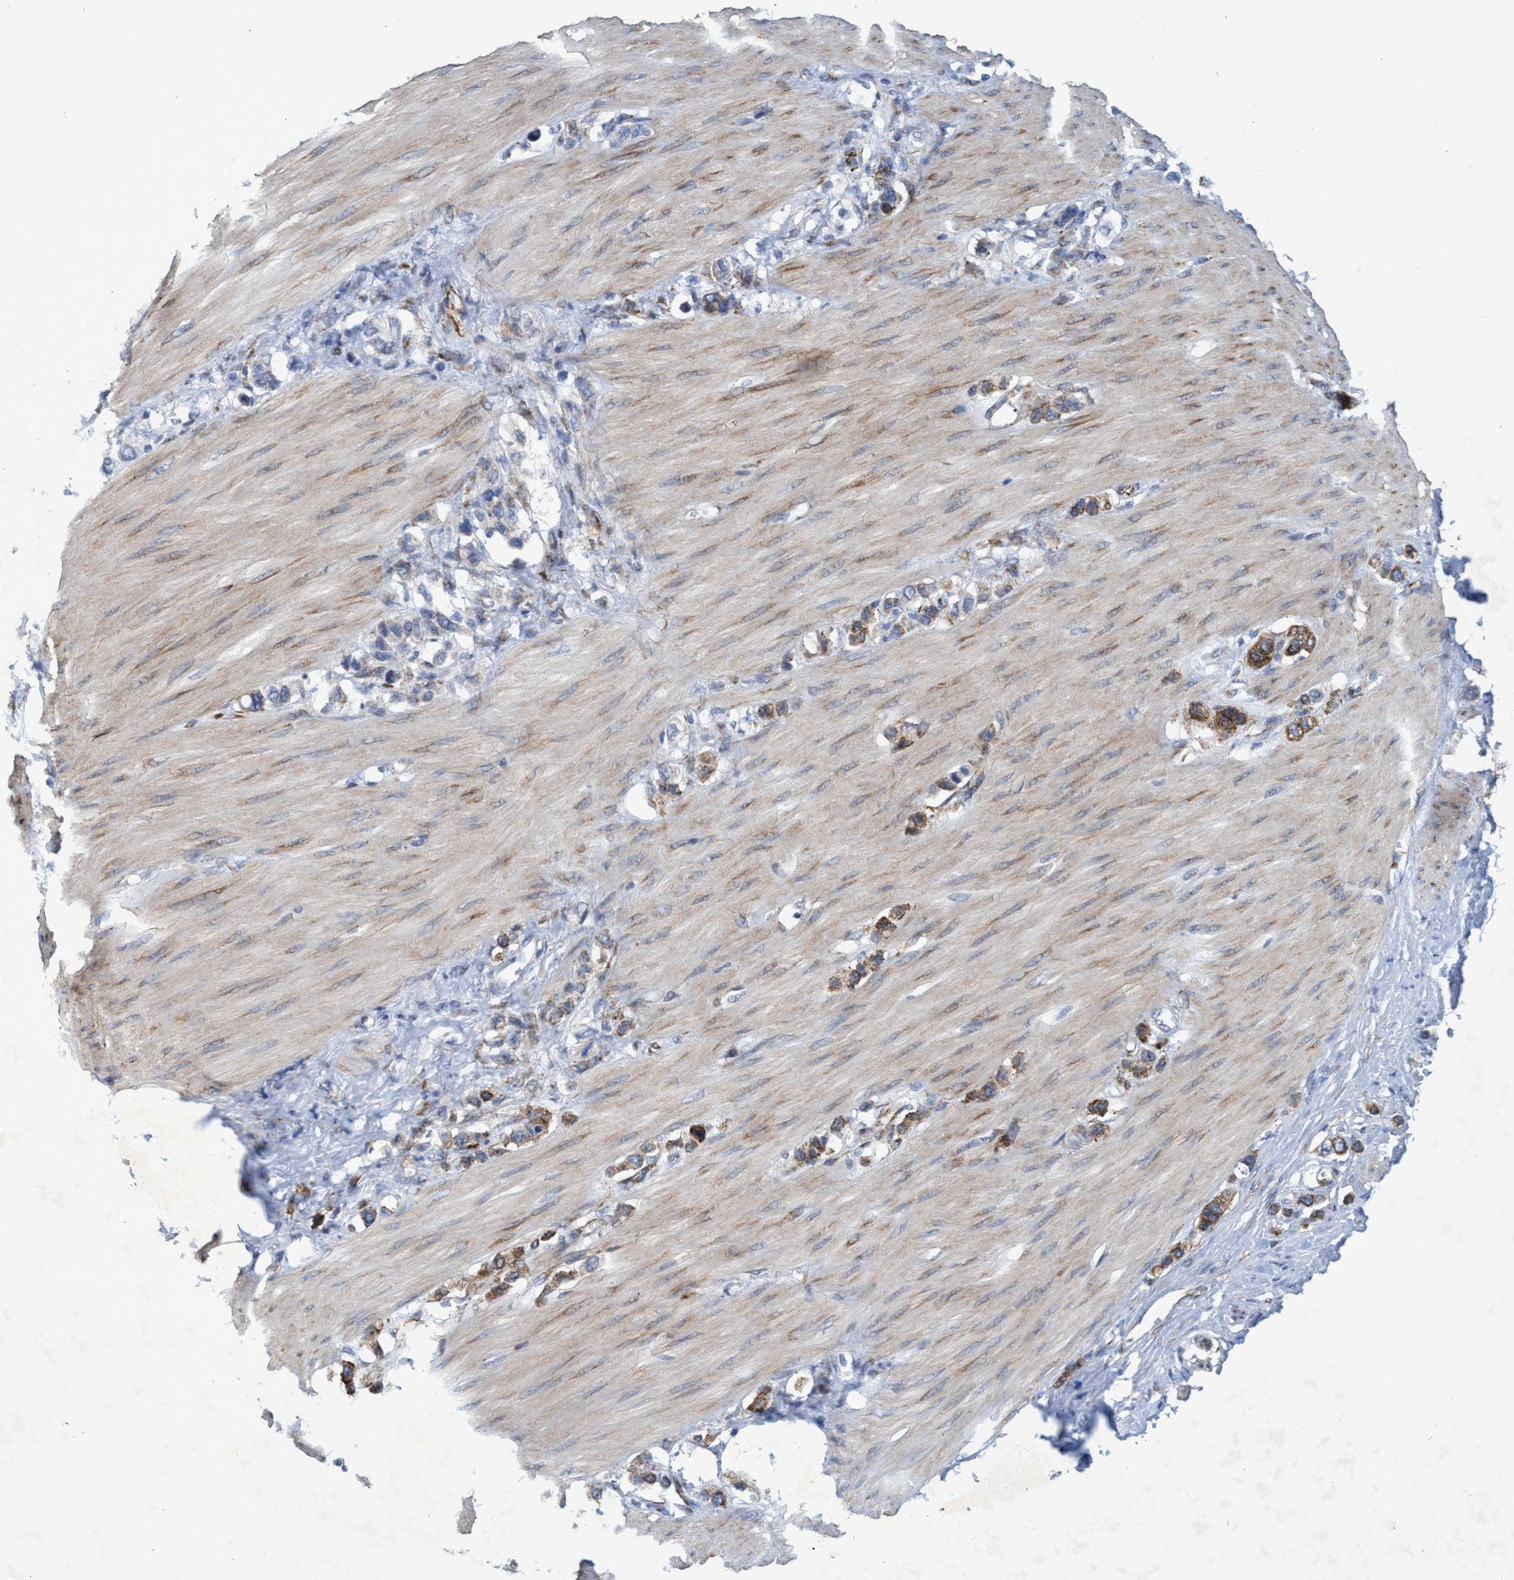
{"staining": {"intensity": "moderate", "quantity": ">75%", "location": "cytoplasmic/membranous"}, "tissue": "stomach cancer", "cell_type": "Tumor cells", "image_type": "cancer", "snomed": [{"axis": "morphology", "description": "Adenocarcinoma, NOS"}, {"axis": "topography", "description": "Stomach"}], "caption": "Protein analysis of adenocarcinoma (stomach) tissue demonstrates moderate cytoplasmic/membranous positivity in about >75% of tumor cells.", "gene": "SLC43A2", "patient": {"sex": "female", "age": 65}}